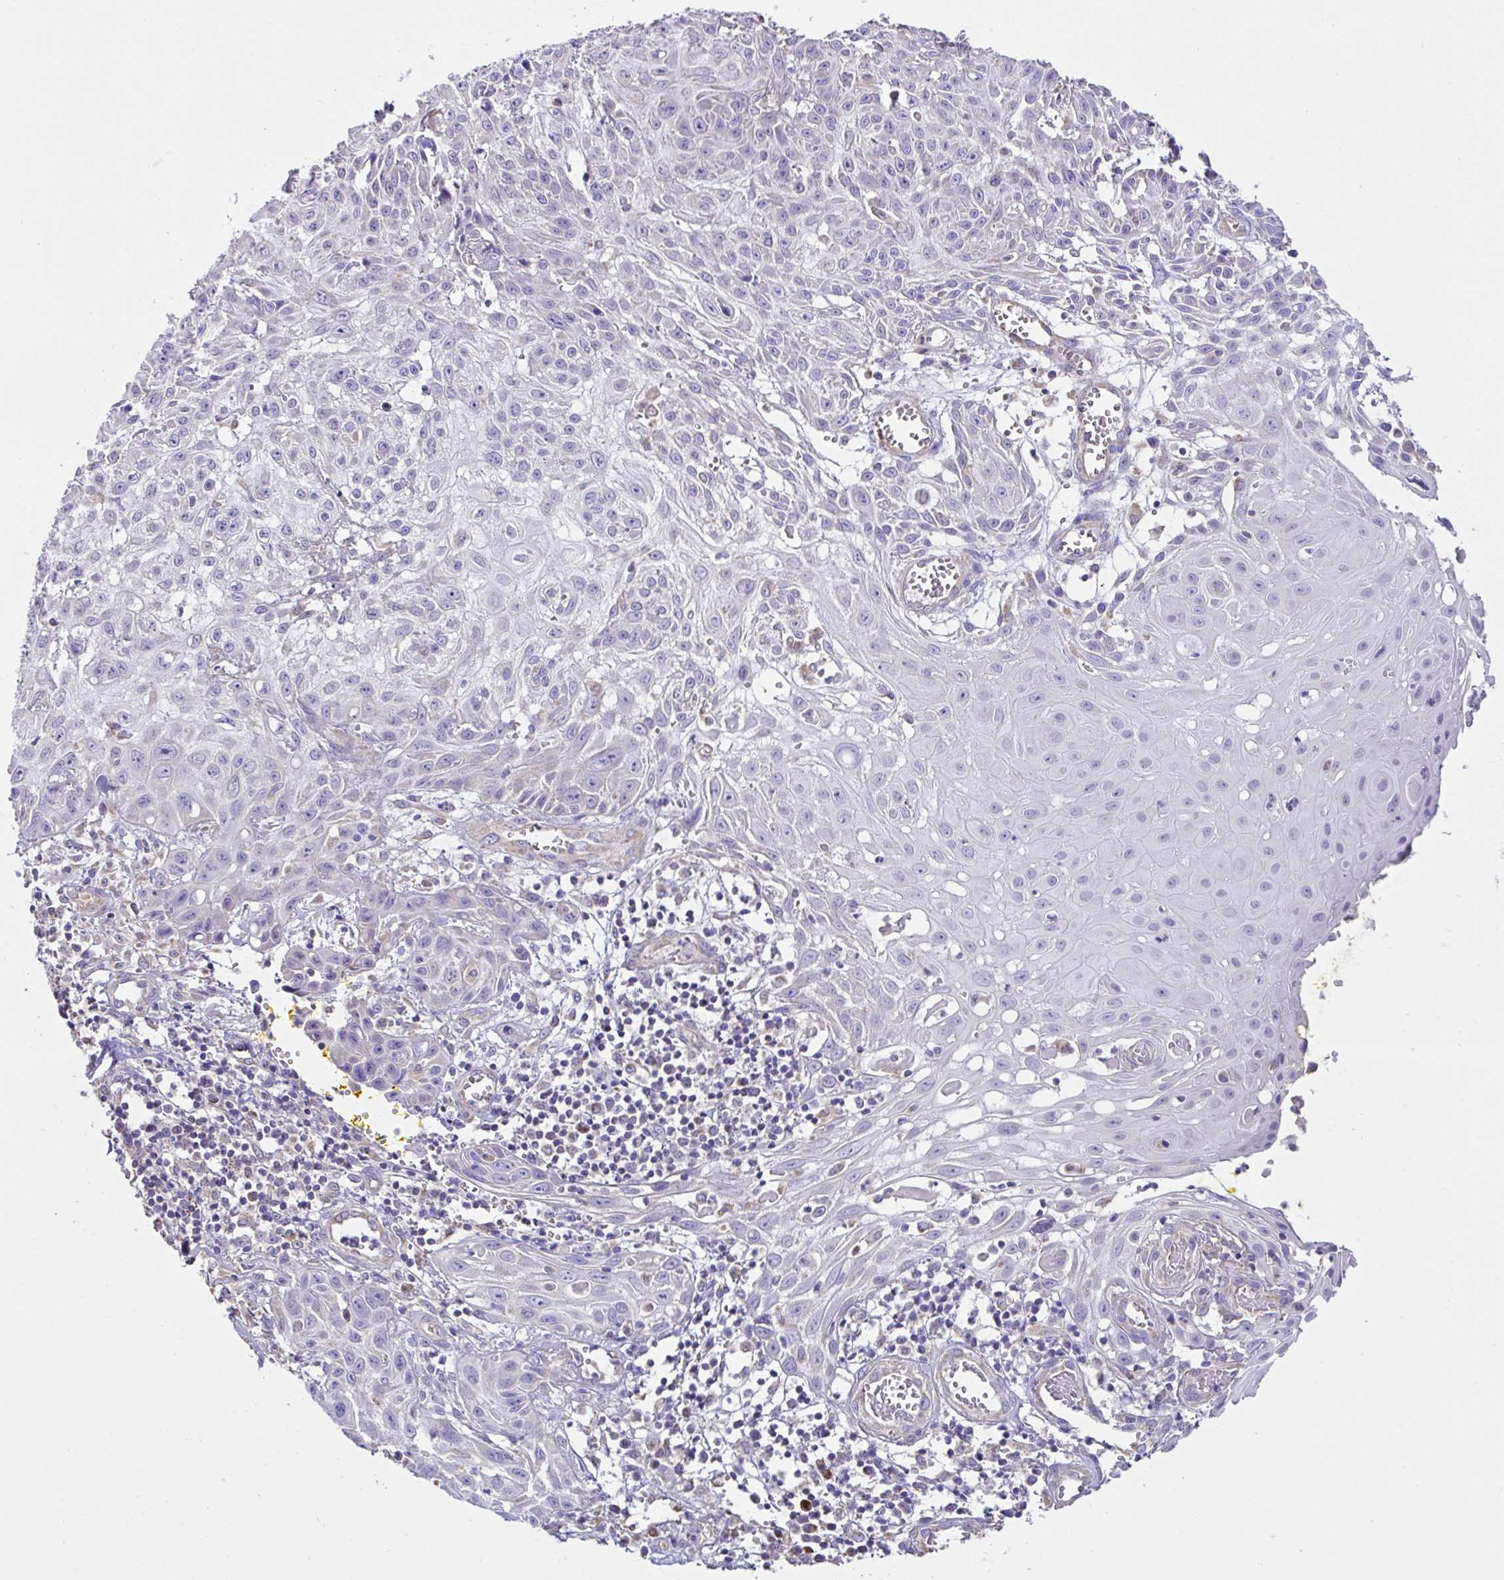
{"staining": {"intensity": "negative", "quantity": "none", "location": "none"}, "tissue": "skin cancer", "cell_type": "Tumor cells", "image_type": "cancer", "snomed": [{"axis": "morphology", "description": "Squamous cell carcinoma, NOS"}, {"axis": "topography", "description": "Skin"}, {"axis": "topography", "description": "Vulva"}], "caption": "The image reveals no significant positivity in tumor cells of skin cancer. (Stains: DAB (3,3'-diaminobenzidine) immunohistochemistry (IHC) with hematoxylin counter stain, Microscopy: brightfield microscopy at high magnification).", "gene": "DOK7", "patient": {"sex": "female", "age": 71}}